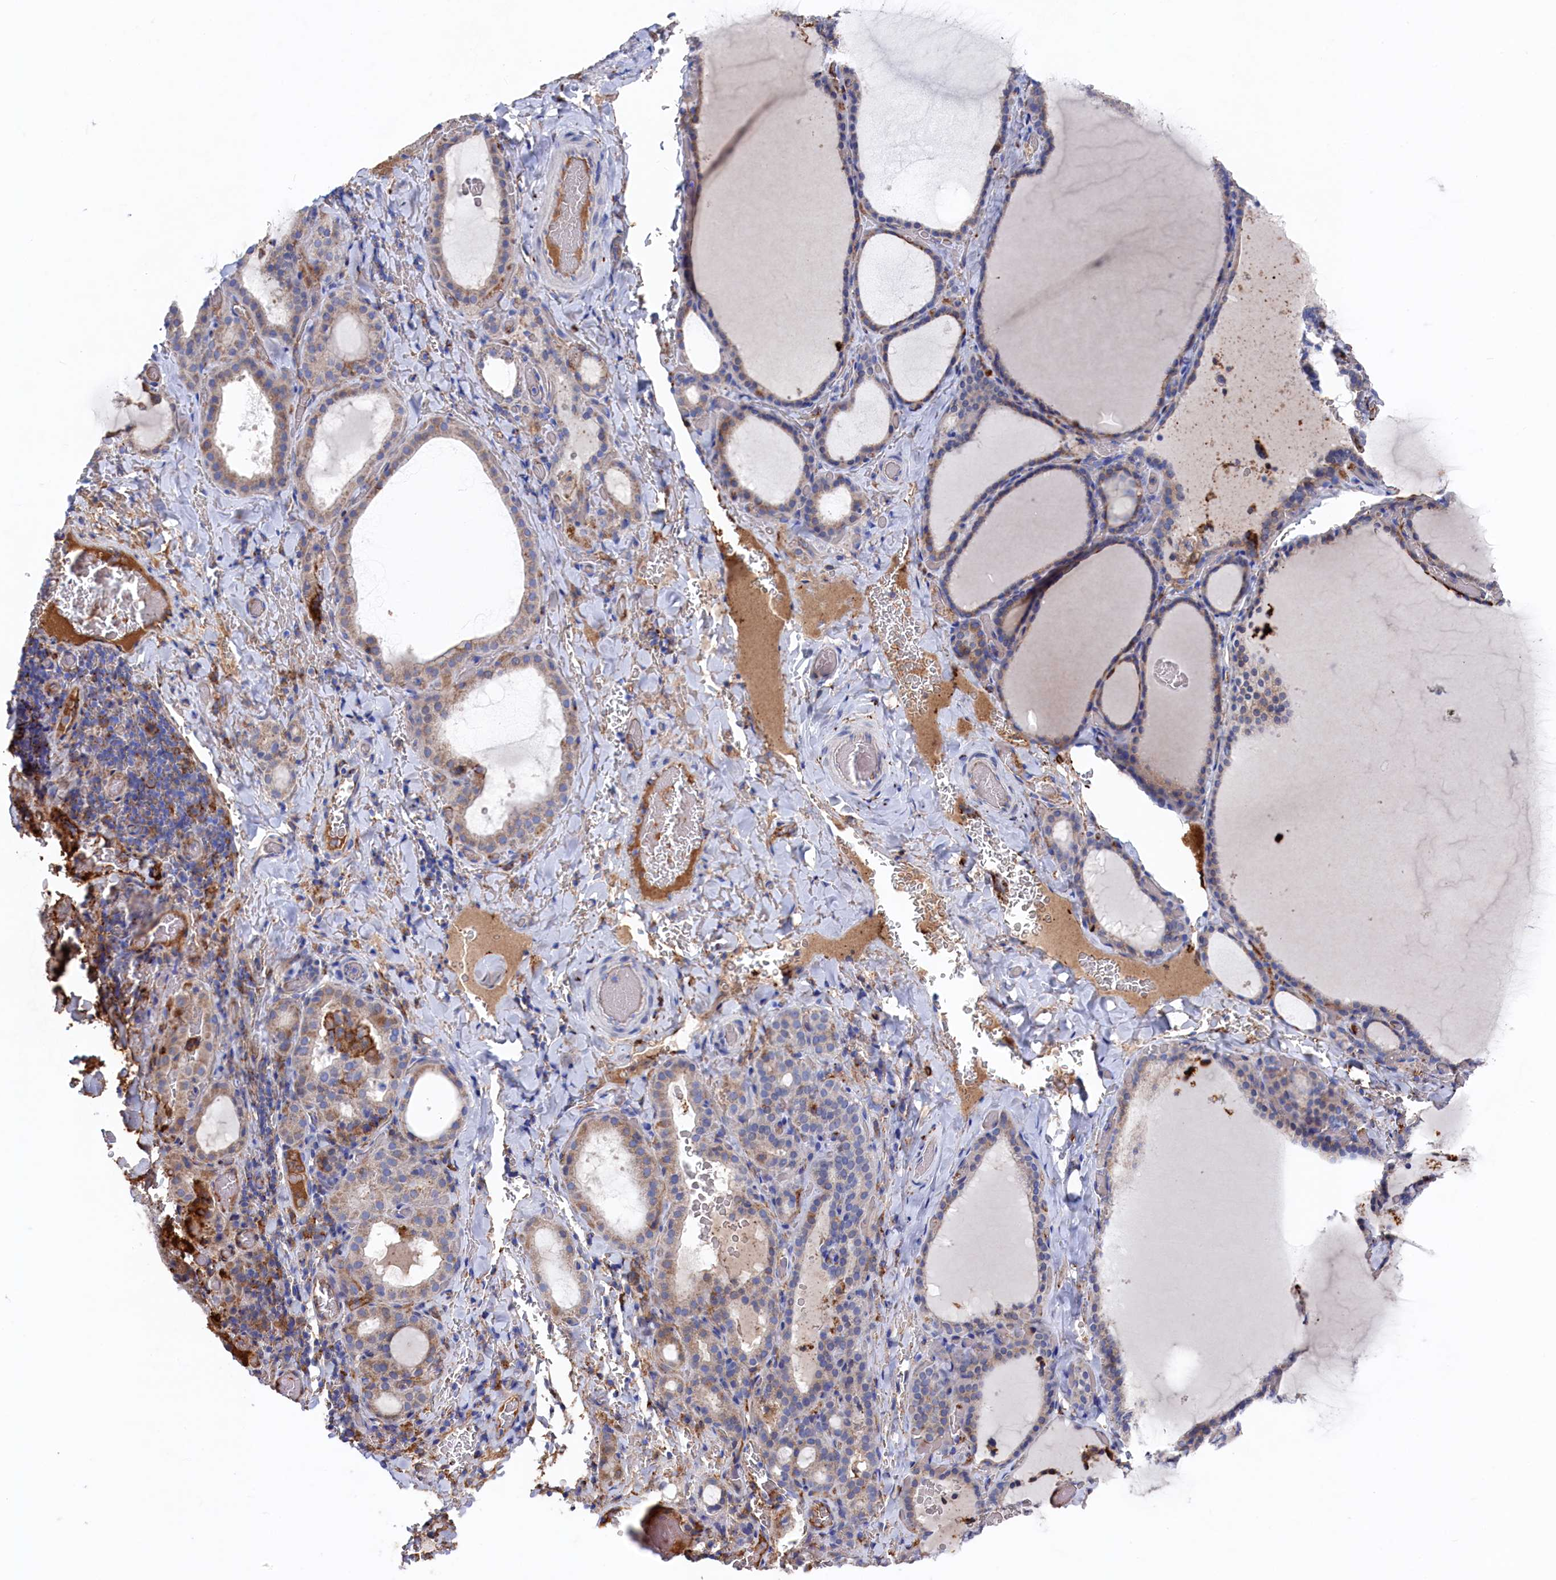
{"staining": {"intensity": "moderate", "quantity": "25%-75%", "location": "cytoplasmic/membranous"}, "tissue": "thyroid gland", "cell_type": "Glandular cells", "image_type": "normal", "snomed": [{"axis": "morphology", "description": "Normal tissue, NOS"}, {"axis": "topography", "description": "Thyroid gland"}], "caption": "Thyroid gland stained with a brown dye exhibits moderate cytoplasmic/membranous positive staining in approximately 25%-75% of glandular cells.", "gene": "C12orf73", "patient": {"sex": "female", "age": 39}}